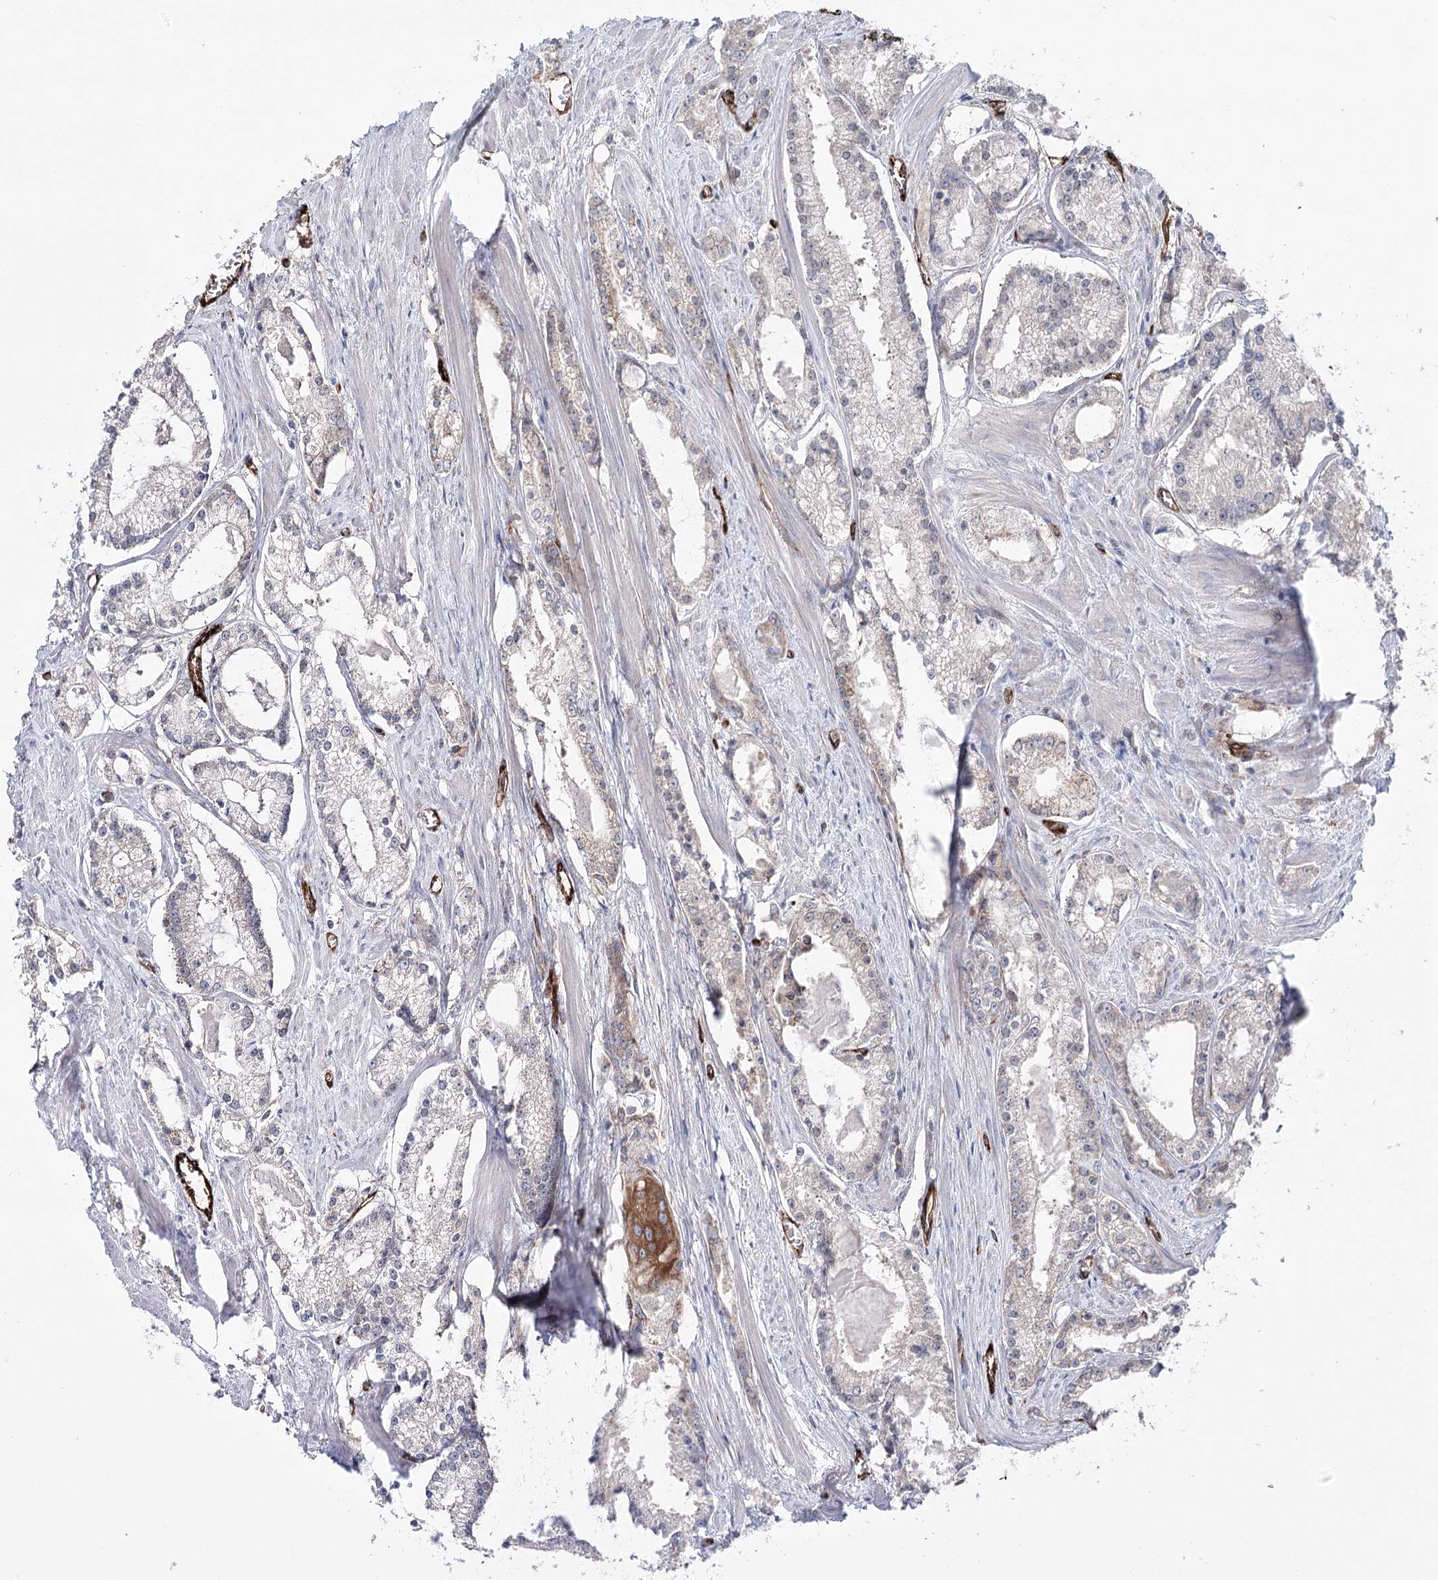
{"staining": {"intensity": "negative", "quantity": "none", "location": "none"}, "tissue": "prostate cancer", "cell_type": "Tumor cells", "image_type": "cancer", "snomed": [{"axis": "morphology", "description": "Adenocarcinoma, Low grade"}, {"axis": "topography", "description": "Prostate"}], "caption": "An IHC micrograph of prostate low-grade adenocarcinoma is shown. There is no staining in tumor cells of prostate low-grade adenocarcinoma. (DAB immunohistochemistry (IHC) visualized using brightfield microscopy, high magnification).", "gene": "MIB1", "patient": {"sex": "male", "age": 54}}